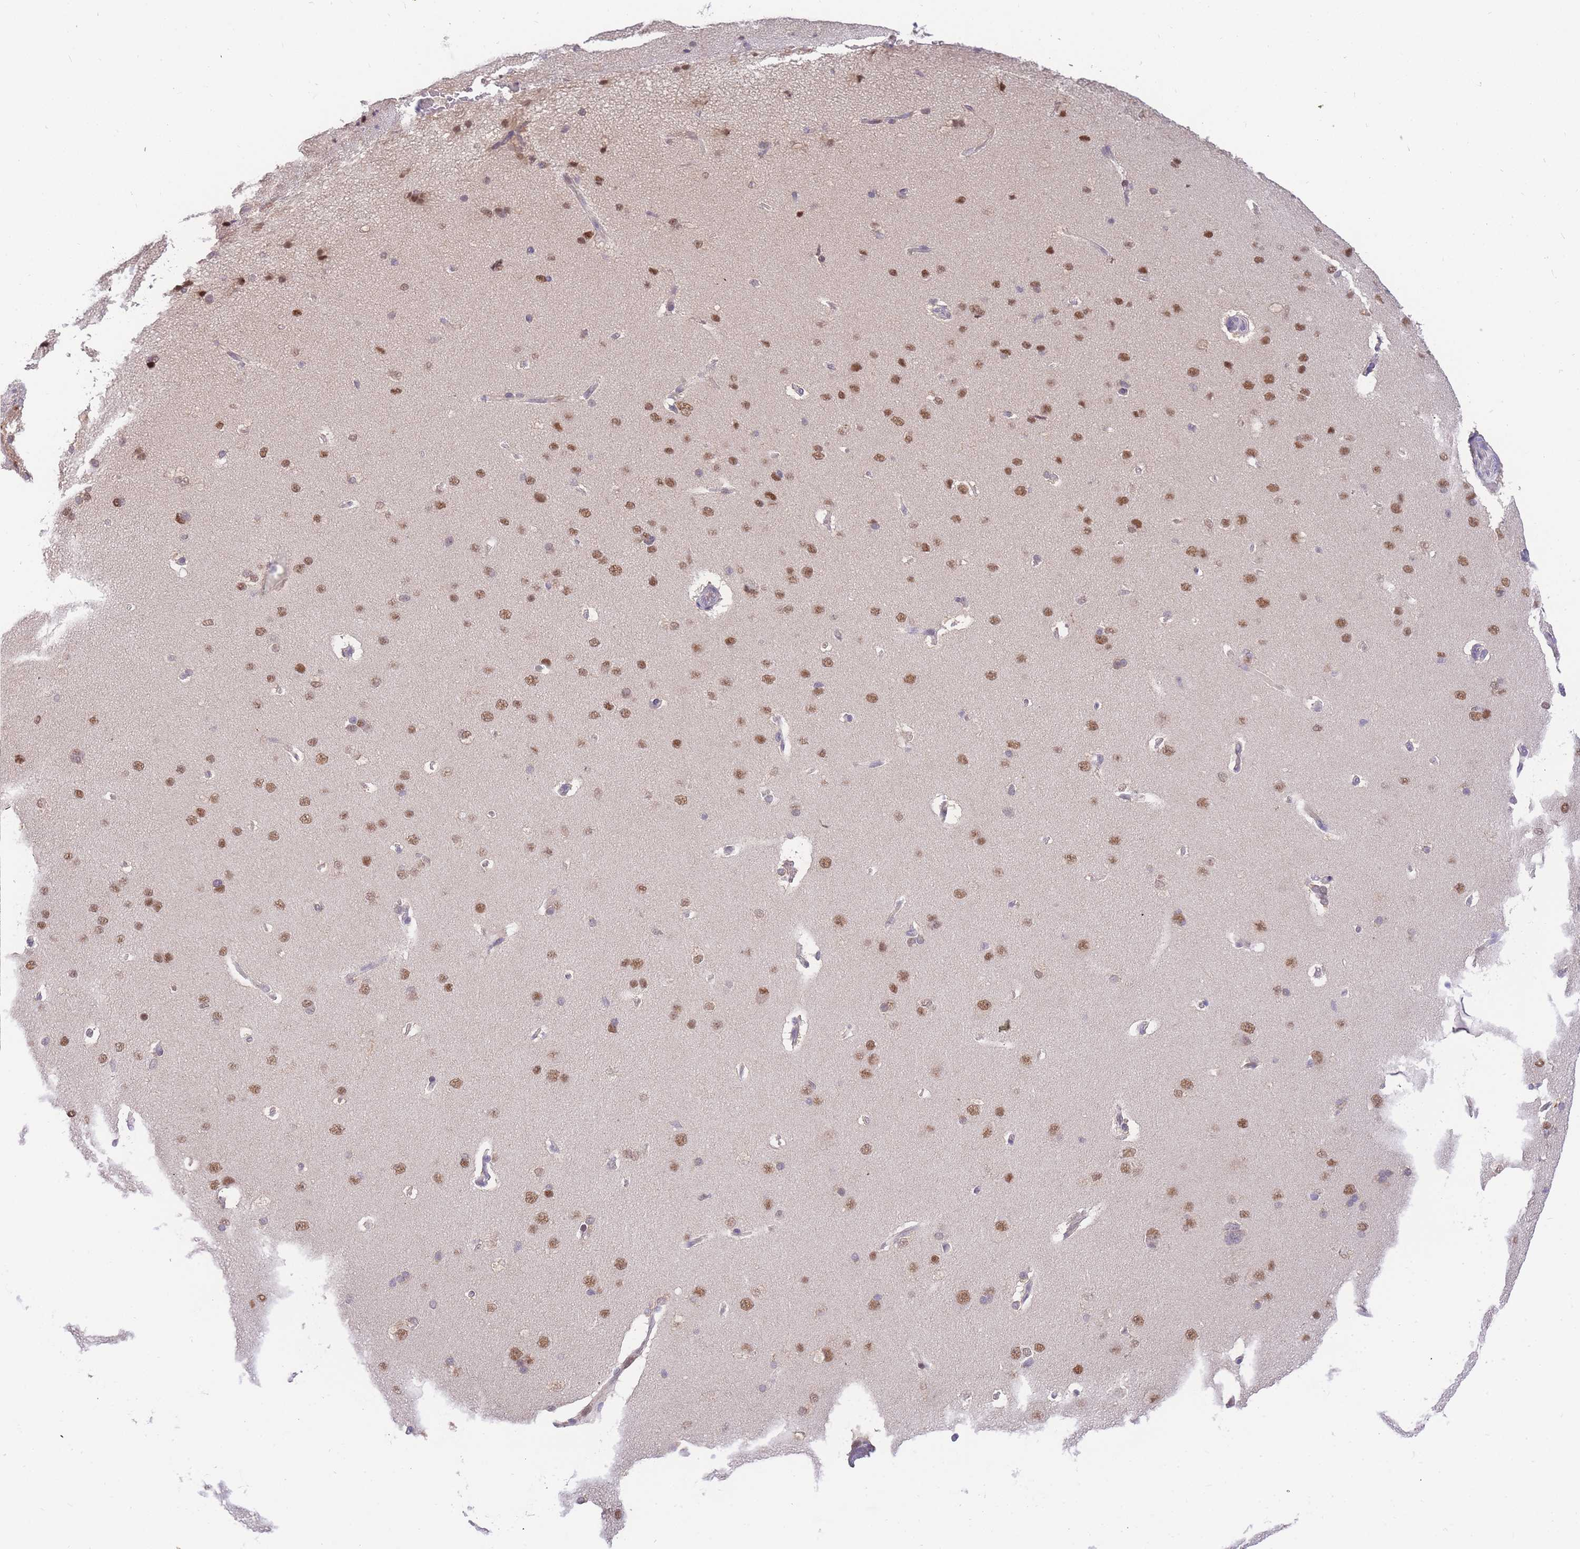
{"staining": {"intensity": "negative", "quantity": "none", "location": "none"}, "tissue": "cerebral cortex", "cell_type": "Endothelial cells", "image_type": "normal", "snomed": [{"axis": "morphology", "description": "Normal tissue, NOS"}, {"axis": "topography", "description": "Cerebral cortex"}], "caption": "This is a photomicrograph of immunohistochemistry staining of normal cerebral cortex, which shows no expression in endothelial cells.", "gene": "PUS10", "patient": {"sex": "male", "age": 62}}